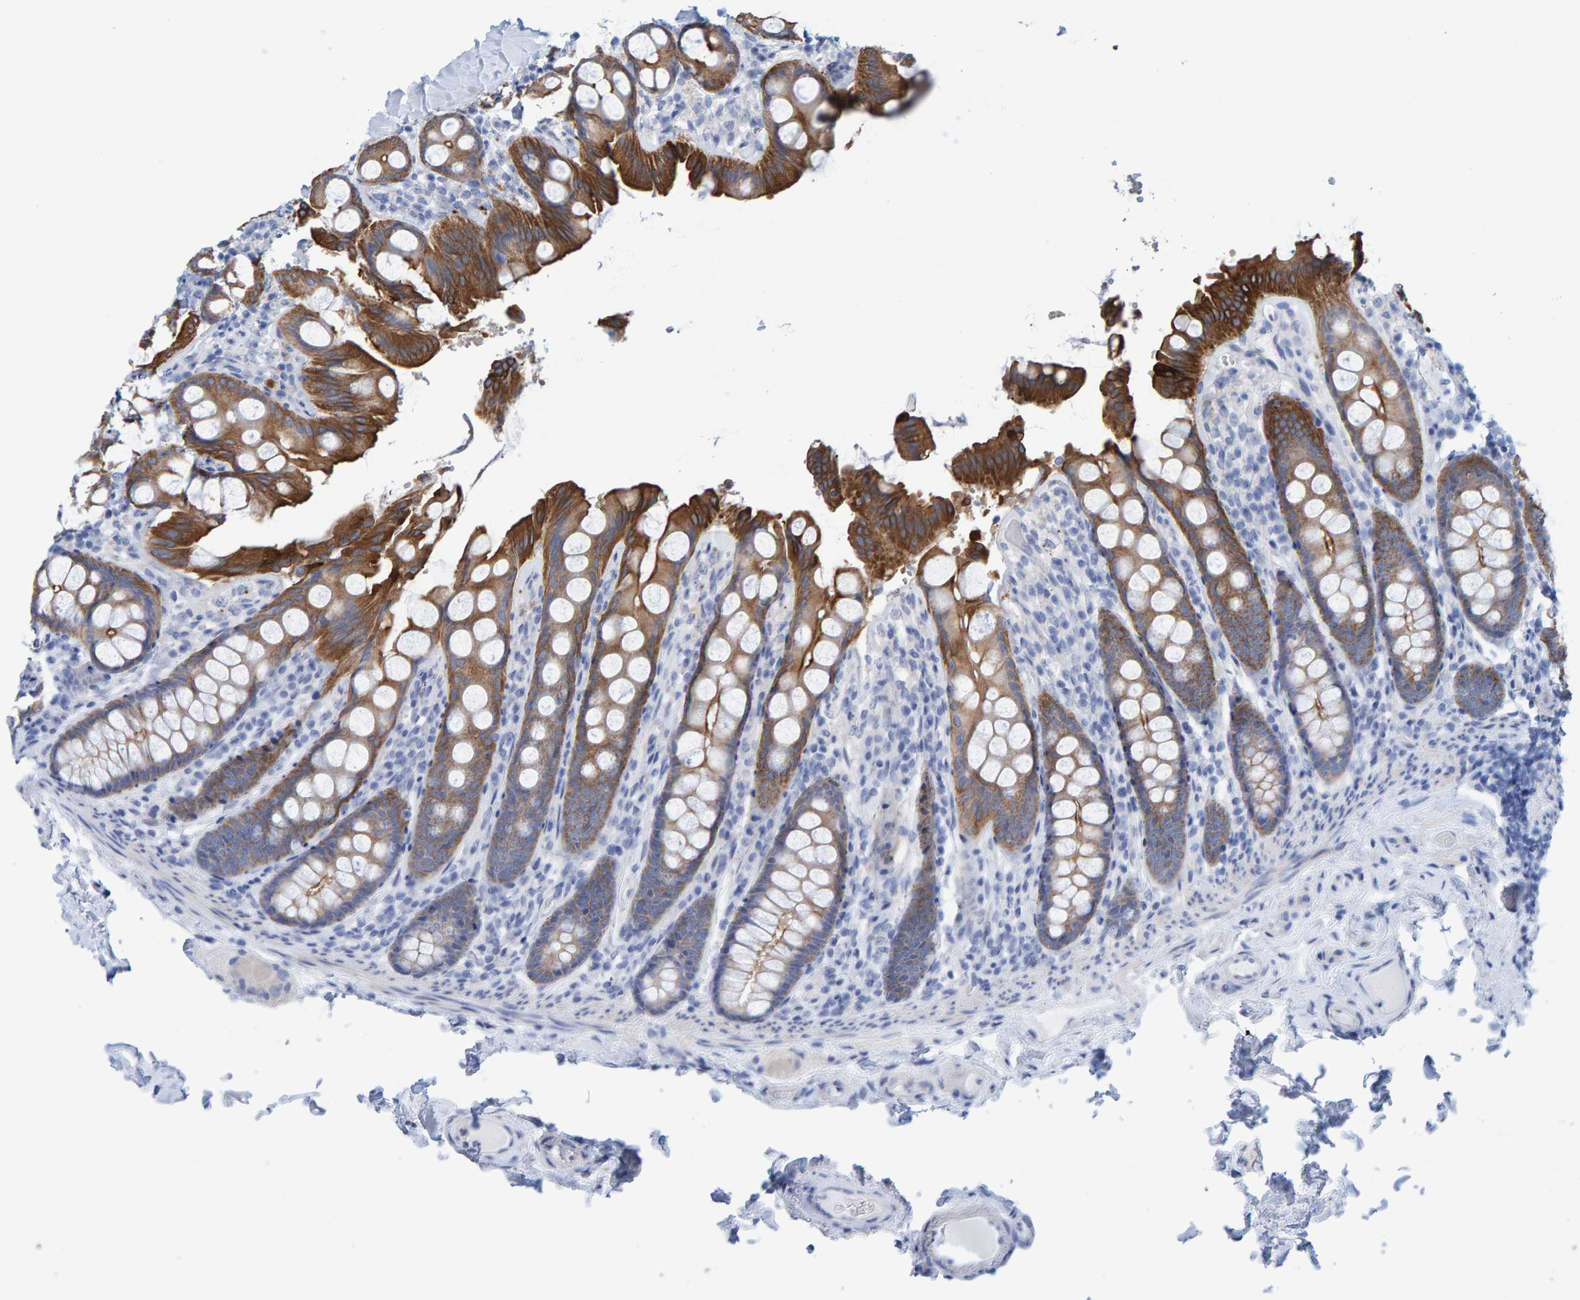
{"staining": {"intensity": "negative", "quantity": "none", "location": "none"}, "tissue": "colon", "cell_type": "Endothelial cells", "image_type": "normal", "snomed": [{"axis": "morphology", "description": "Normal tissue, NOS"}, {"axis": "topography", "description": "Colon"}, {"axis": "topography", "description": "Peripheral nerve tissue"}], "caption": "Immunohistochemistry photomicrograph of benign colon: human colon stained with DAB (3,3'-diaminobenzidine) exhibits no significant protein staining in endothelial cells.", "gene": "JAKMIP3", "patient": {"sex": "female", "age": 61}}